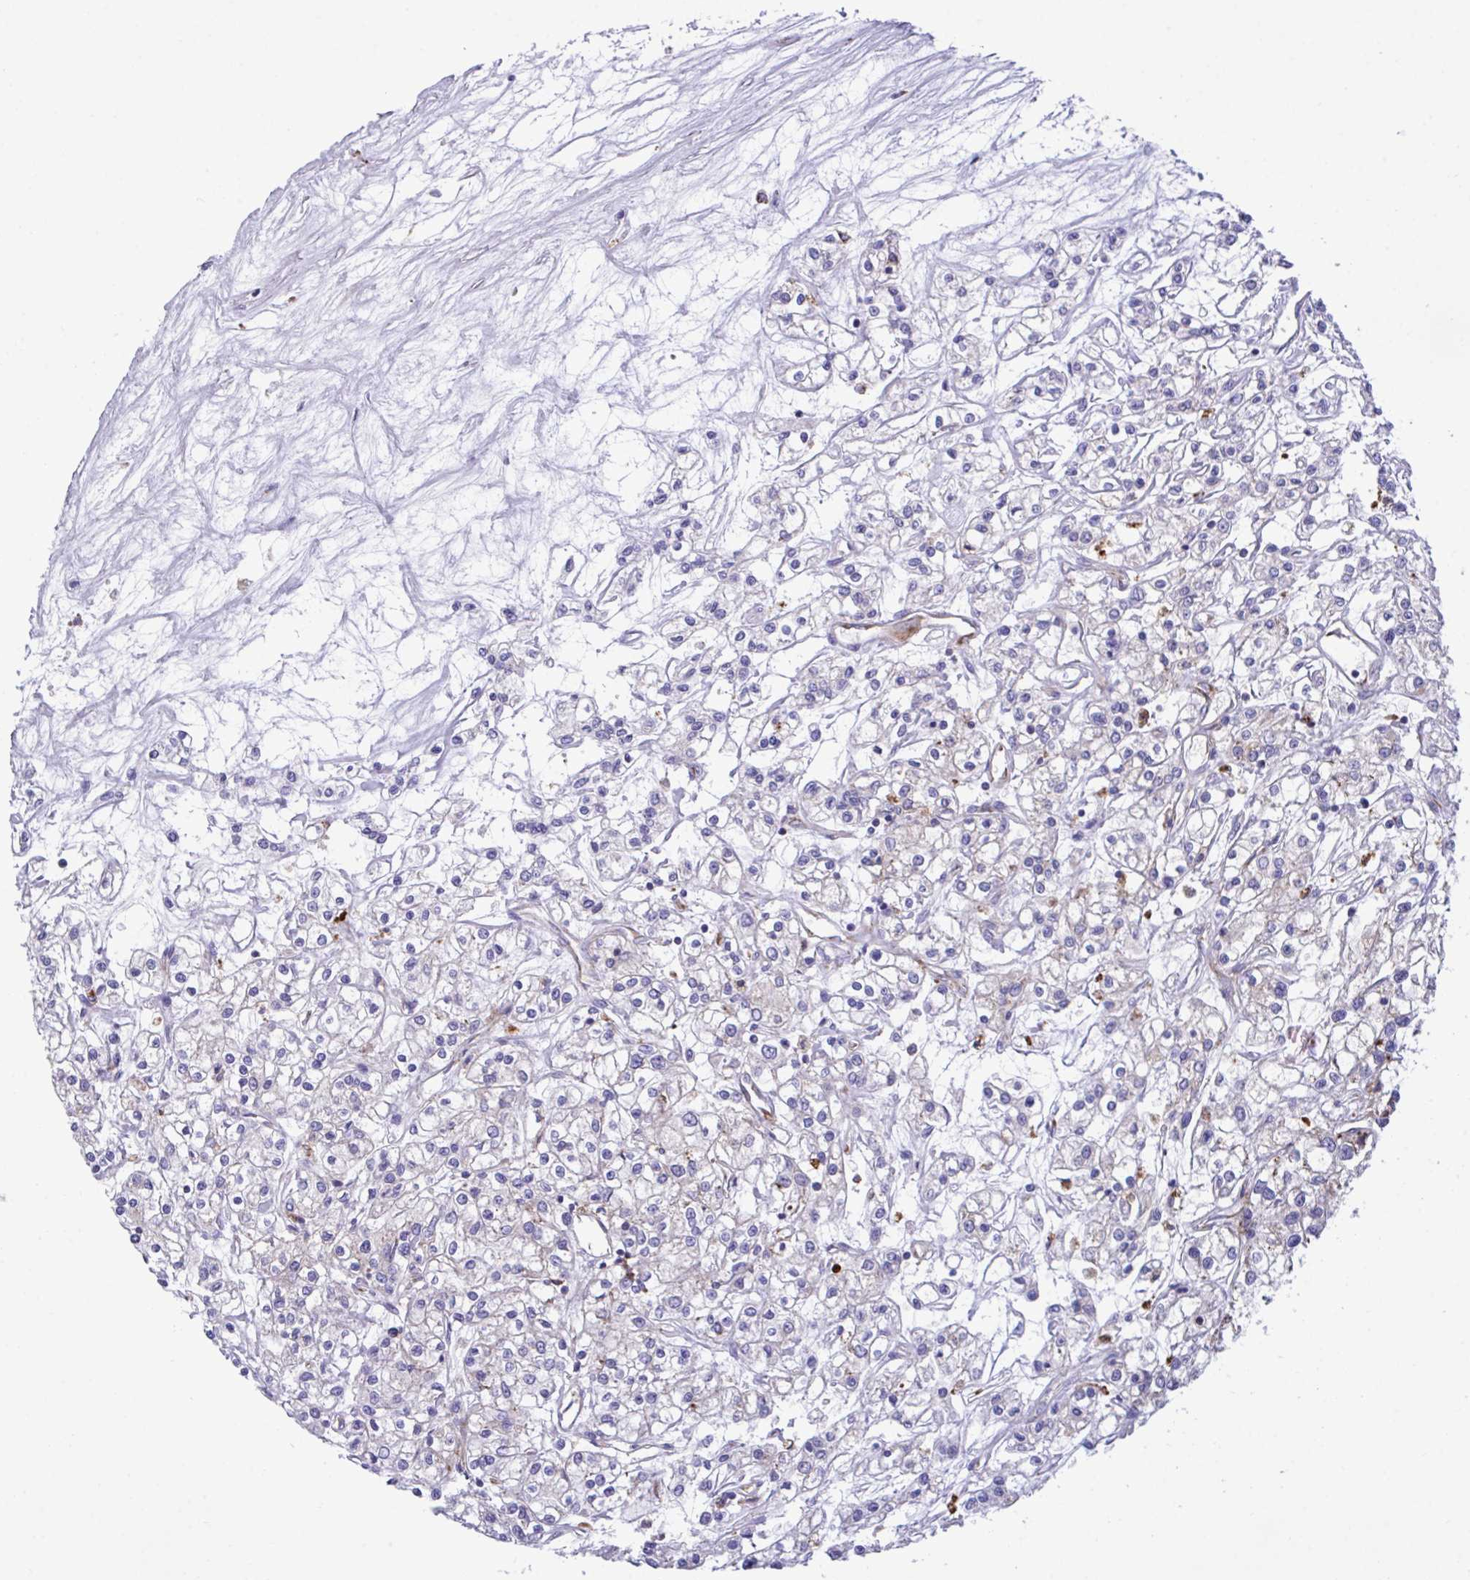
{"staining": {"intensity": "negative", "quantity": "none", "location": "none"}, "tissue": "renal cancer", "cell_type": "Tumor cells", "image_type": "cancer", "snomed": [{"axis": "morphology", "description": "Adenocarcinoma, NOS"}, {"axis": "topography", "description": "Kidney"}], "caption": "Tumor cells show no significant staining in renal cancer (adenocarcinoma).", "gene": "RPS15", "patient": {"sex": "female", "age": 59}}